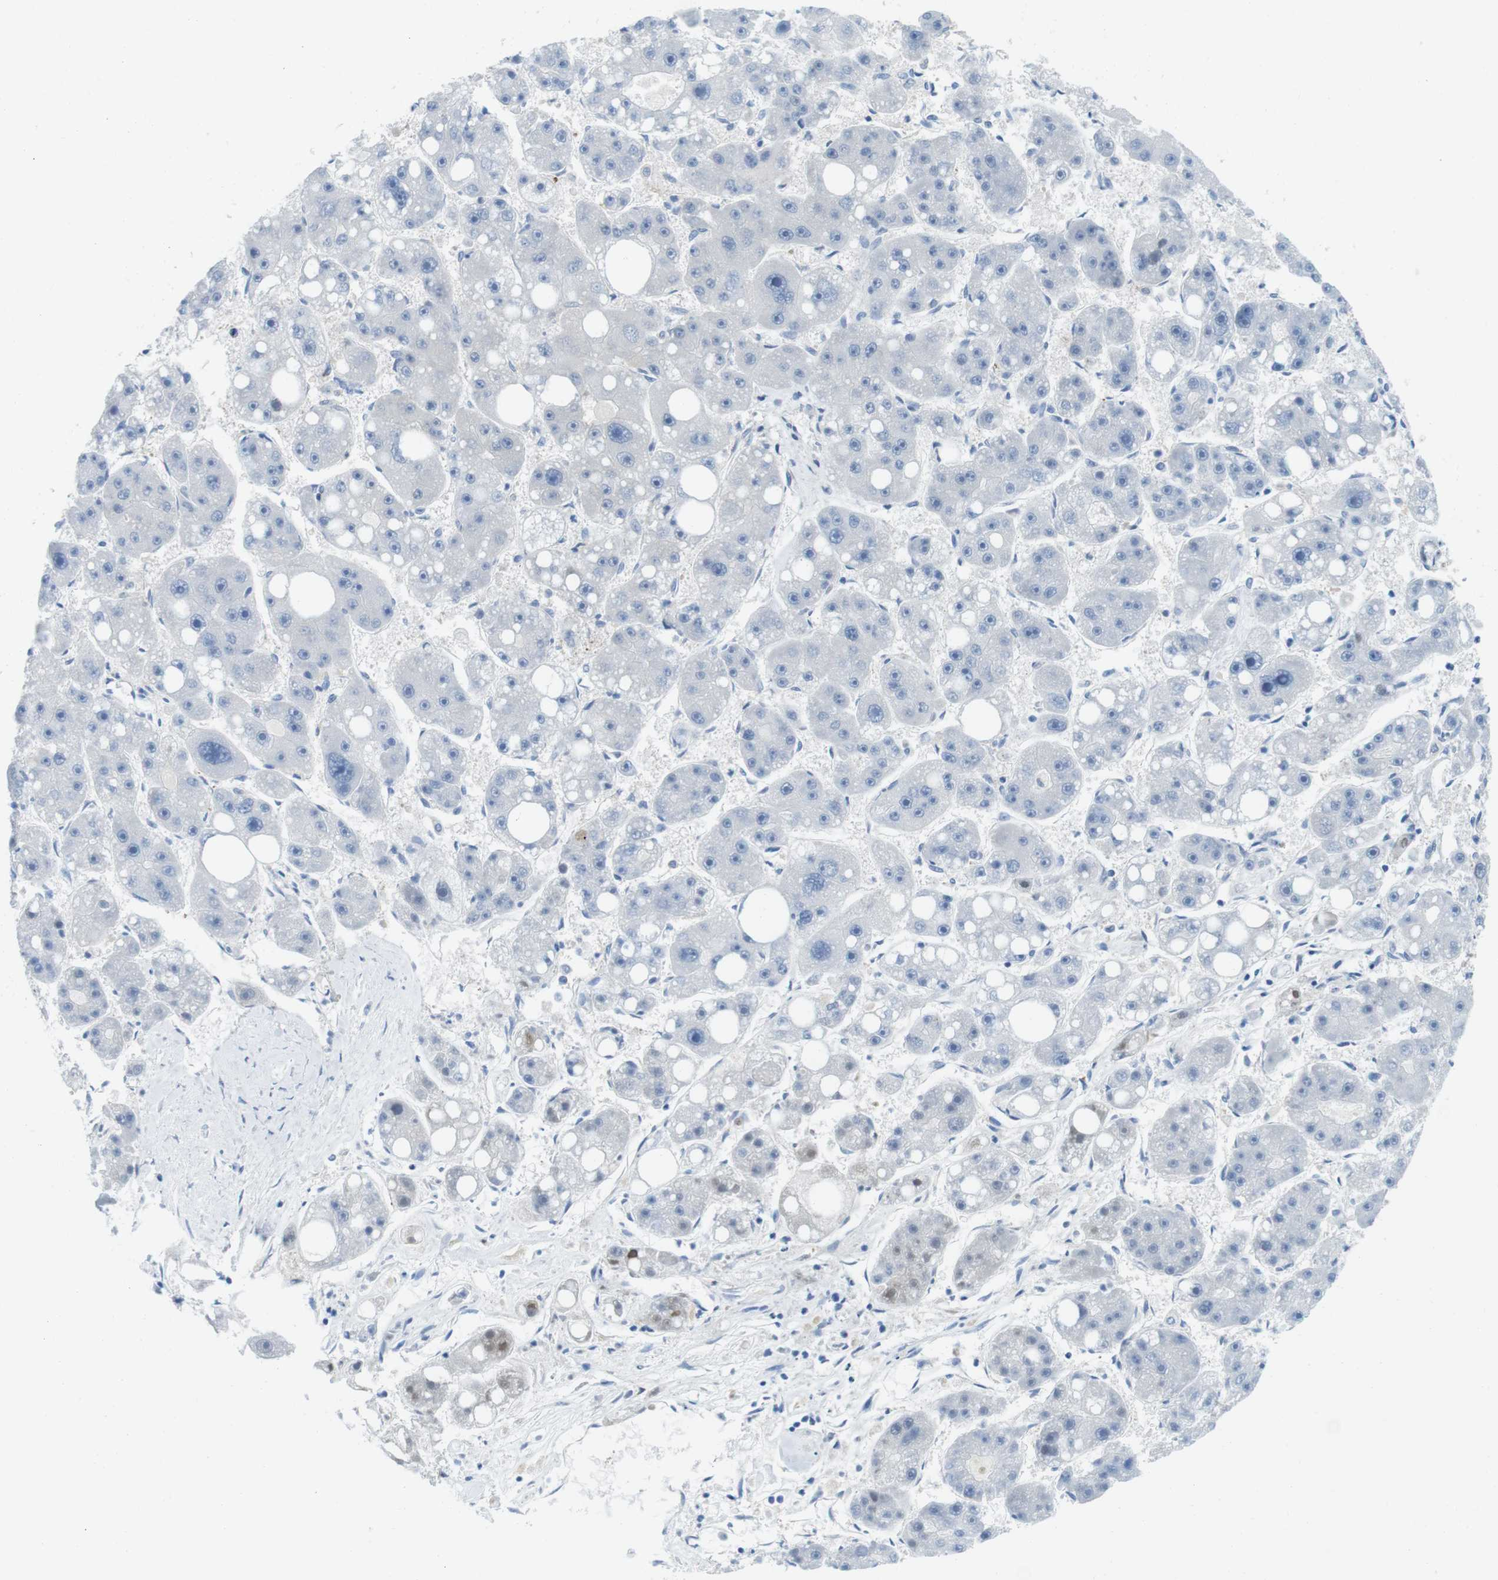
{"staining": {"intensity": "negative", "quantity": "none", "location": "none"}, "tissue": "liver cancer", "cell_type": "Tumor cells", "image_type": "cancer", "snomed": [{"axis": "morphology", "description": "Carcinoma, Hepatocellular, NOS"}, {"axis": "topography", "description": "Liver"}], "caption": "IHC photomicrograph of neoplastic tissue: human liver cancer (hepatocellular carcinoma) stained with DAB shows no significant protein staining in tumor cells.", "gene": "CASP2", "patient": {"sex": "female", "age": 61}}